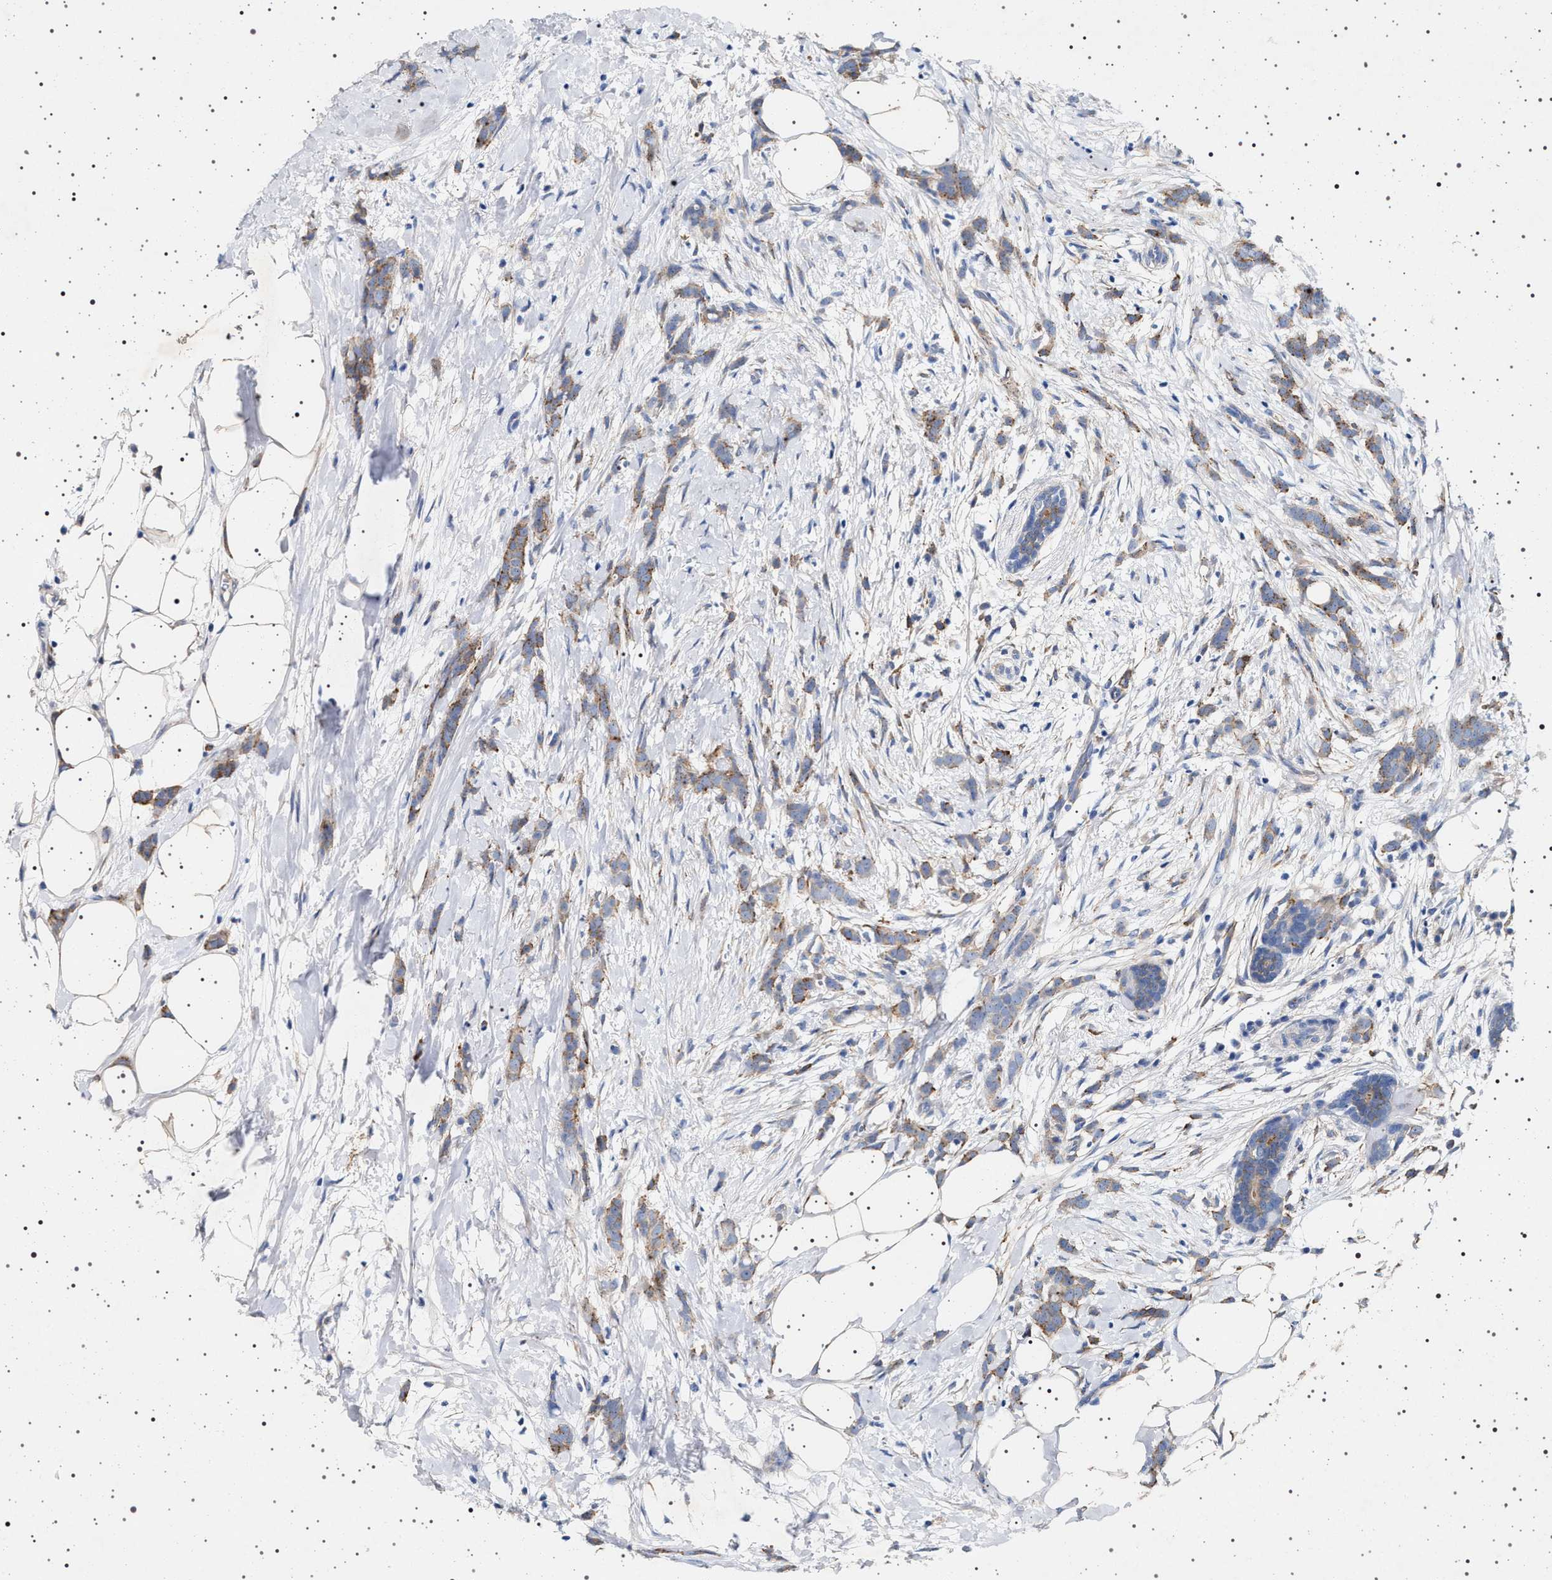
{"staining": {"intensity": "moderate", "quantity": ">75%", "location": "cytoplasmic/membranous"}, "tissue": "breast cancer", "cell_type": "Tumor cells", "image_type": "cancer", "snomed": [{"axis": "morphology", "description": "Lobular carcinoma, in situ"}, {"axis": "morphology", "description": "Lobular carcinoma"}, {"axis": "topography", "description": "Breast"}], "caption": "Brown immunohistochemical staining in breast lobular carcinoma displays moderate cytoplasmic/membranous positivity in about >75% of tumor cells.", "gene": "NAALADL2", "patient": {"sex": "female", "age": 41}}